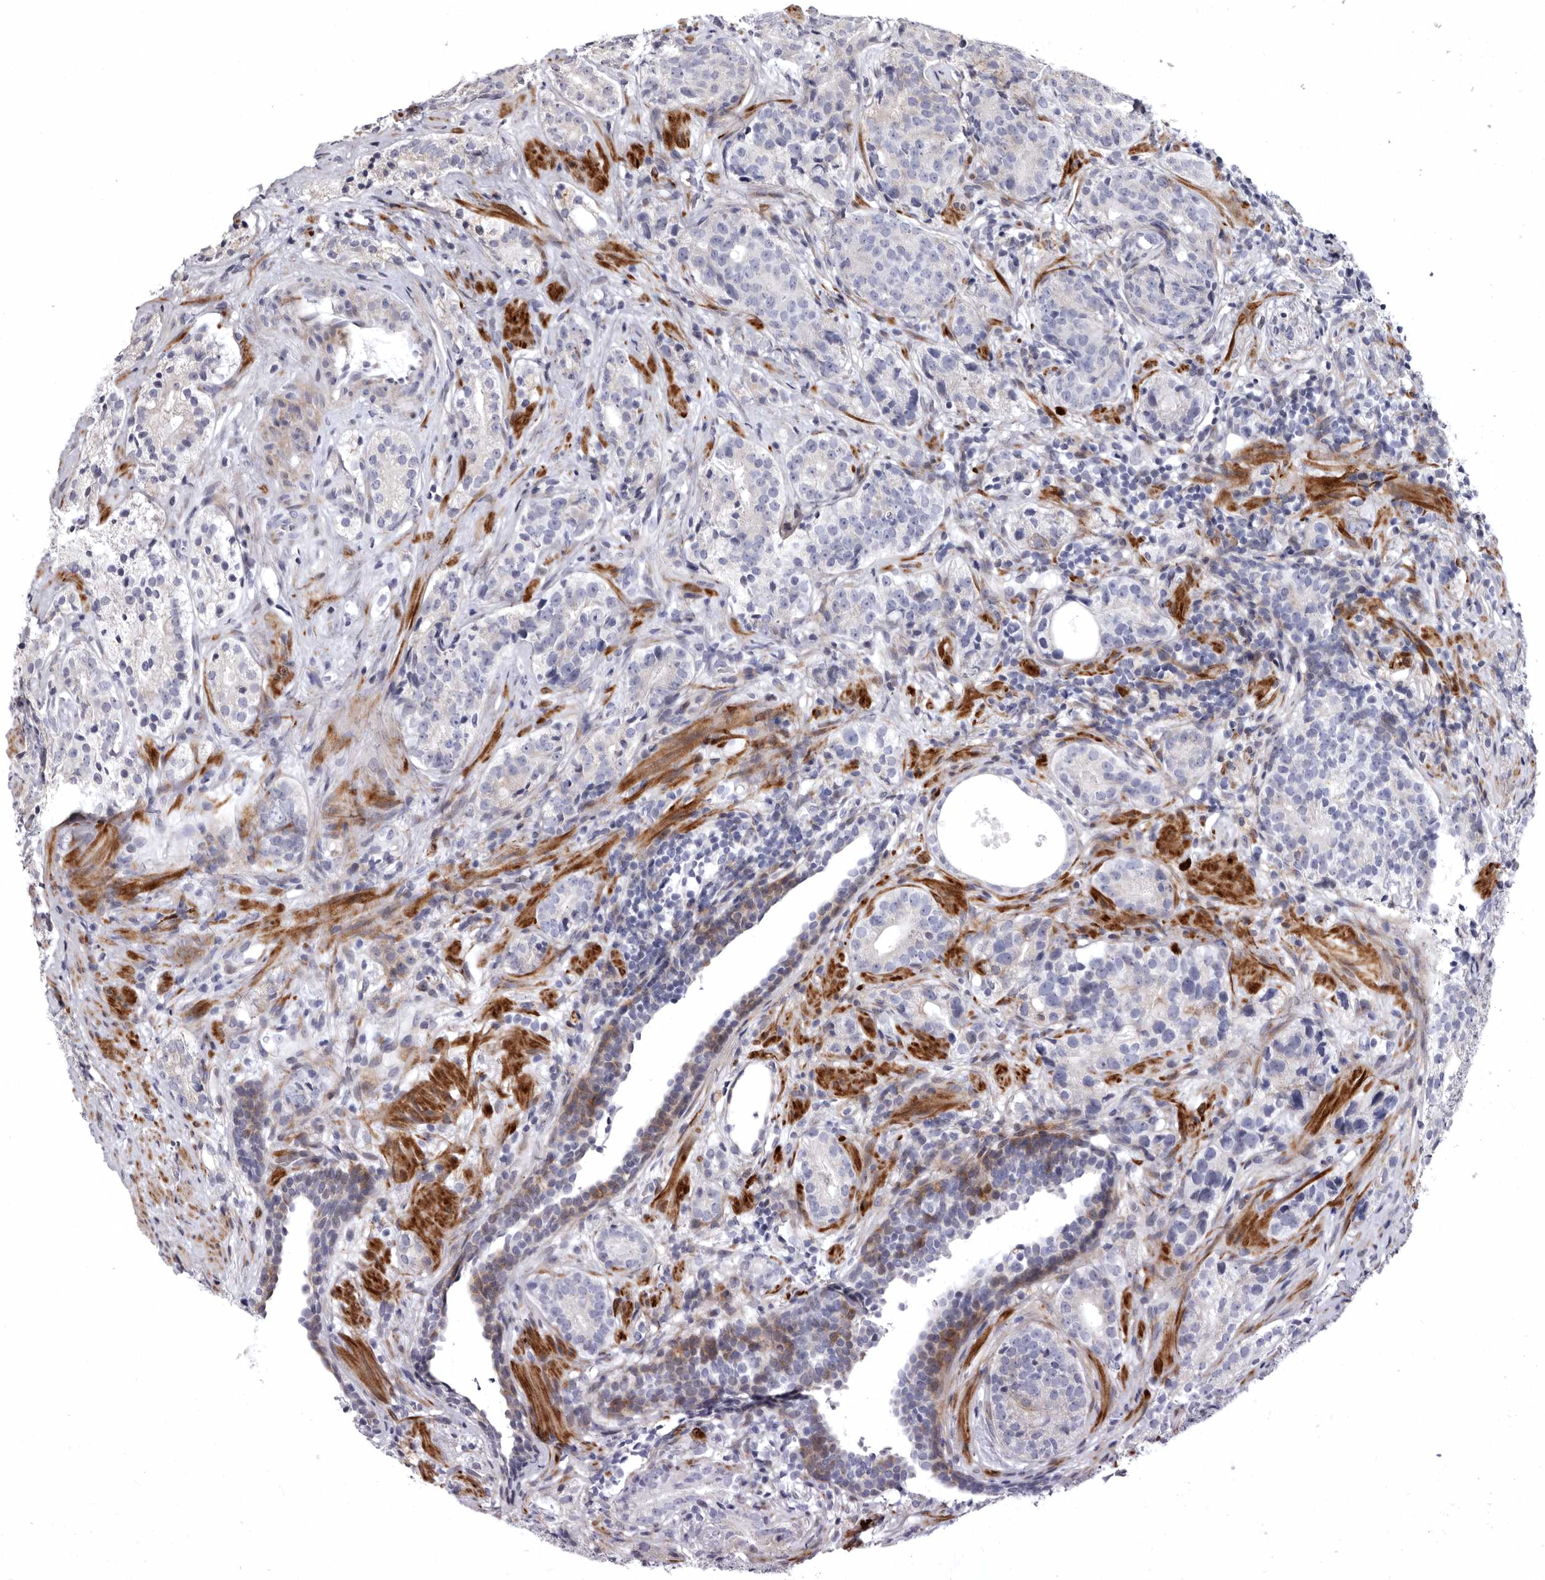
{"staining": {"intensity": "negative", "quantity": "none", "location": "none"}, "tissue": "prostate cancer", "cell_type": "Tumor cells", "image_type": "cancer", "snomed": [{"axis": "morphology", "description": "Adenocarcinoma, High grade"}, {"axis": "topography", "description": "Prostate"}], "caption": "Immunohistochemistry (IHC) image of neoplastic tissue: human high-grade adenocarcinoma (prostate) stained with DAB (3,3'-diaminobenzidine) reveals no significant protein positivity in tumor cells.", "gene": "AIDA", "patient": {"sex": "male", "age": 56}}